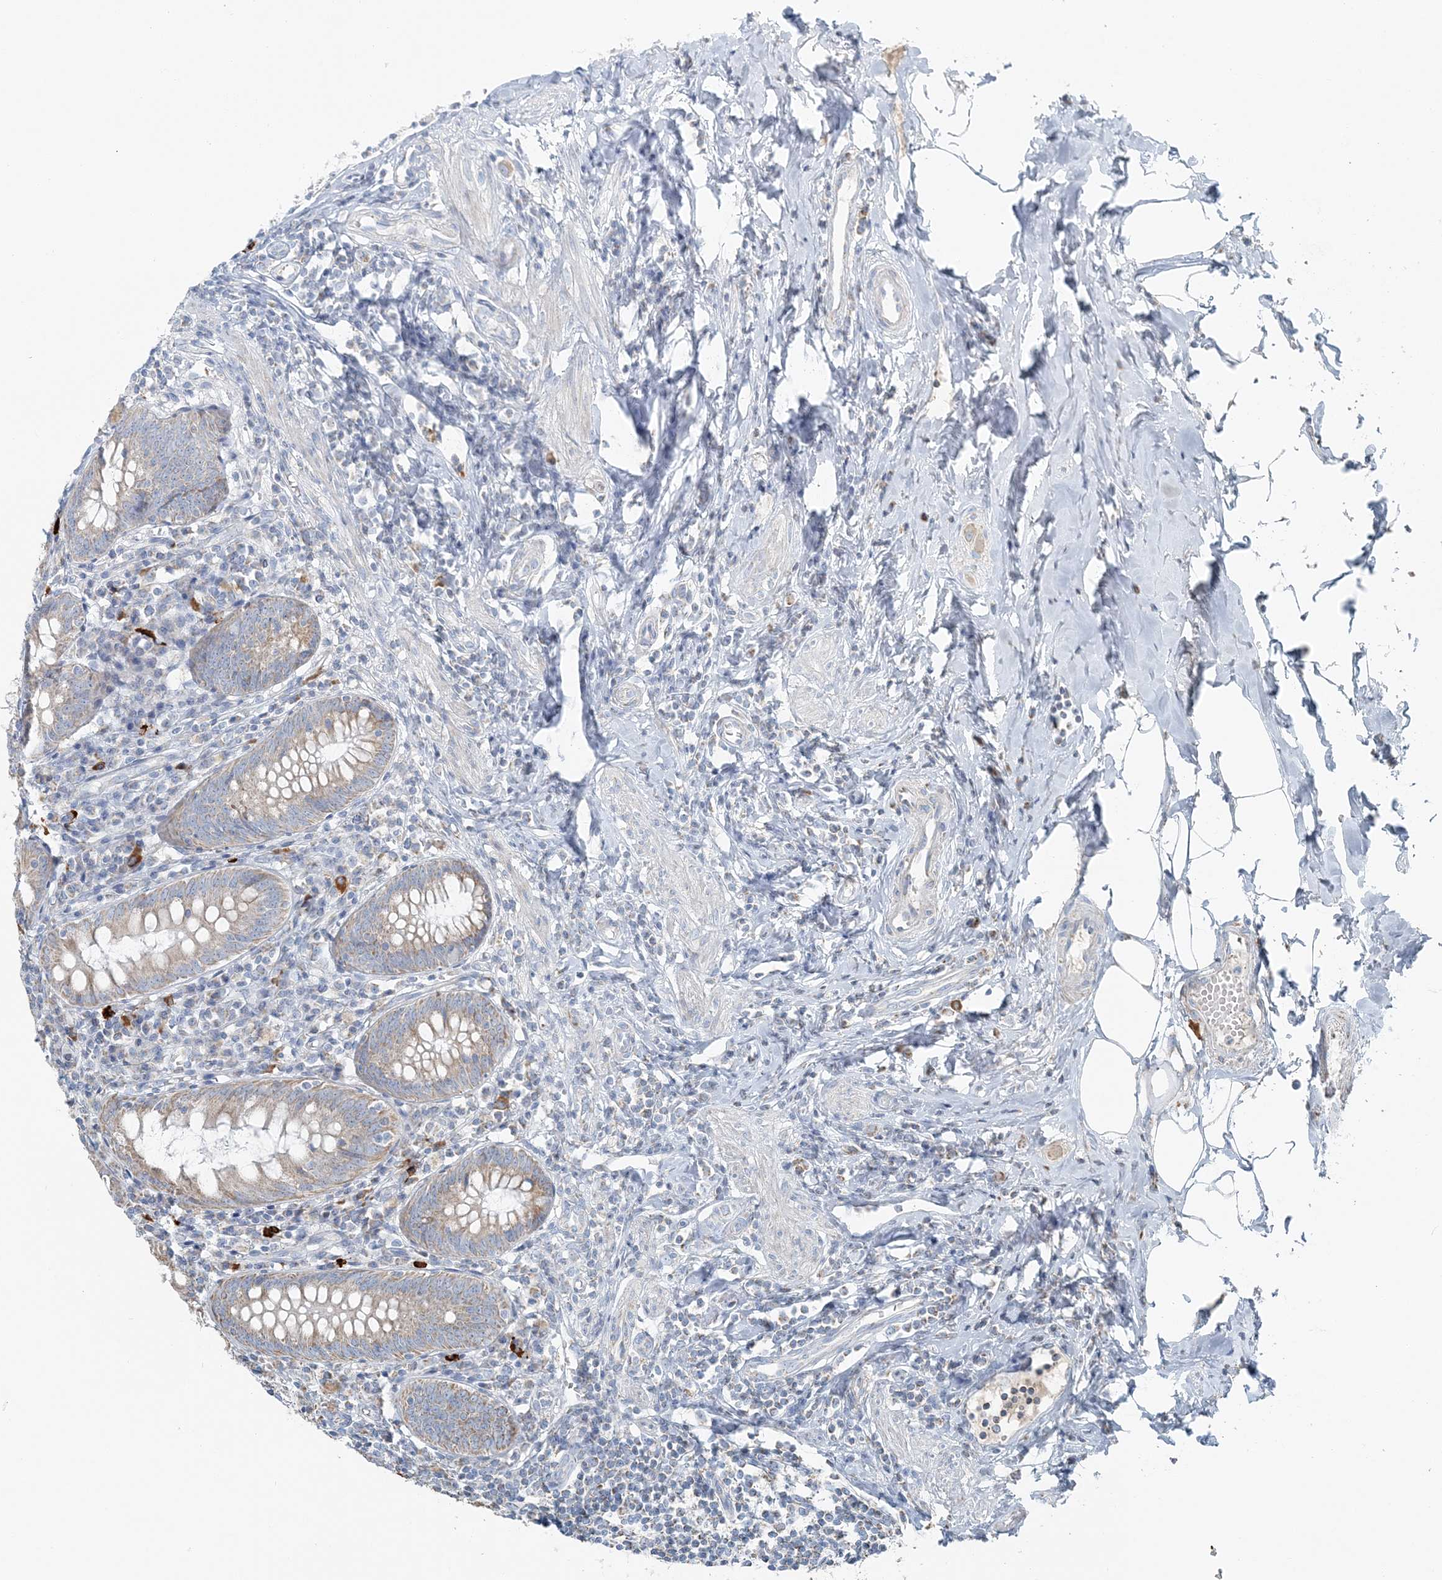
{"staining": {"intensity": "moderate", "quantity": ">75%", "location": "cytoplasmic/membranous"}, "tissue": "appendix", "cell_type": "Glandular cells", "image_type": "normal", "snomed": [{"axis": "morphology", "description": "Normal tissue, NOS"}, {"axis": "topography", "description": "Appendix"}], "caption": "A brown stain shows moderate cytoplasmic/membranous expression of a protein in glandular cells of unremarkable appendix. The staining is performed using DAB (3,3'-diaminobenzidine) brown chromogen to label protein expression. The nuclei are counter-stained blue using hematoxylin.", "gene": "SLC22A16", "patient": {"sex": "female", "age": 54}}